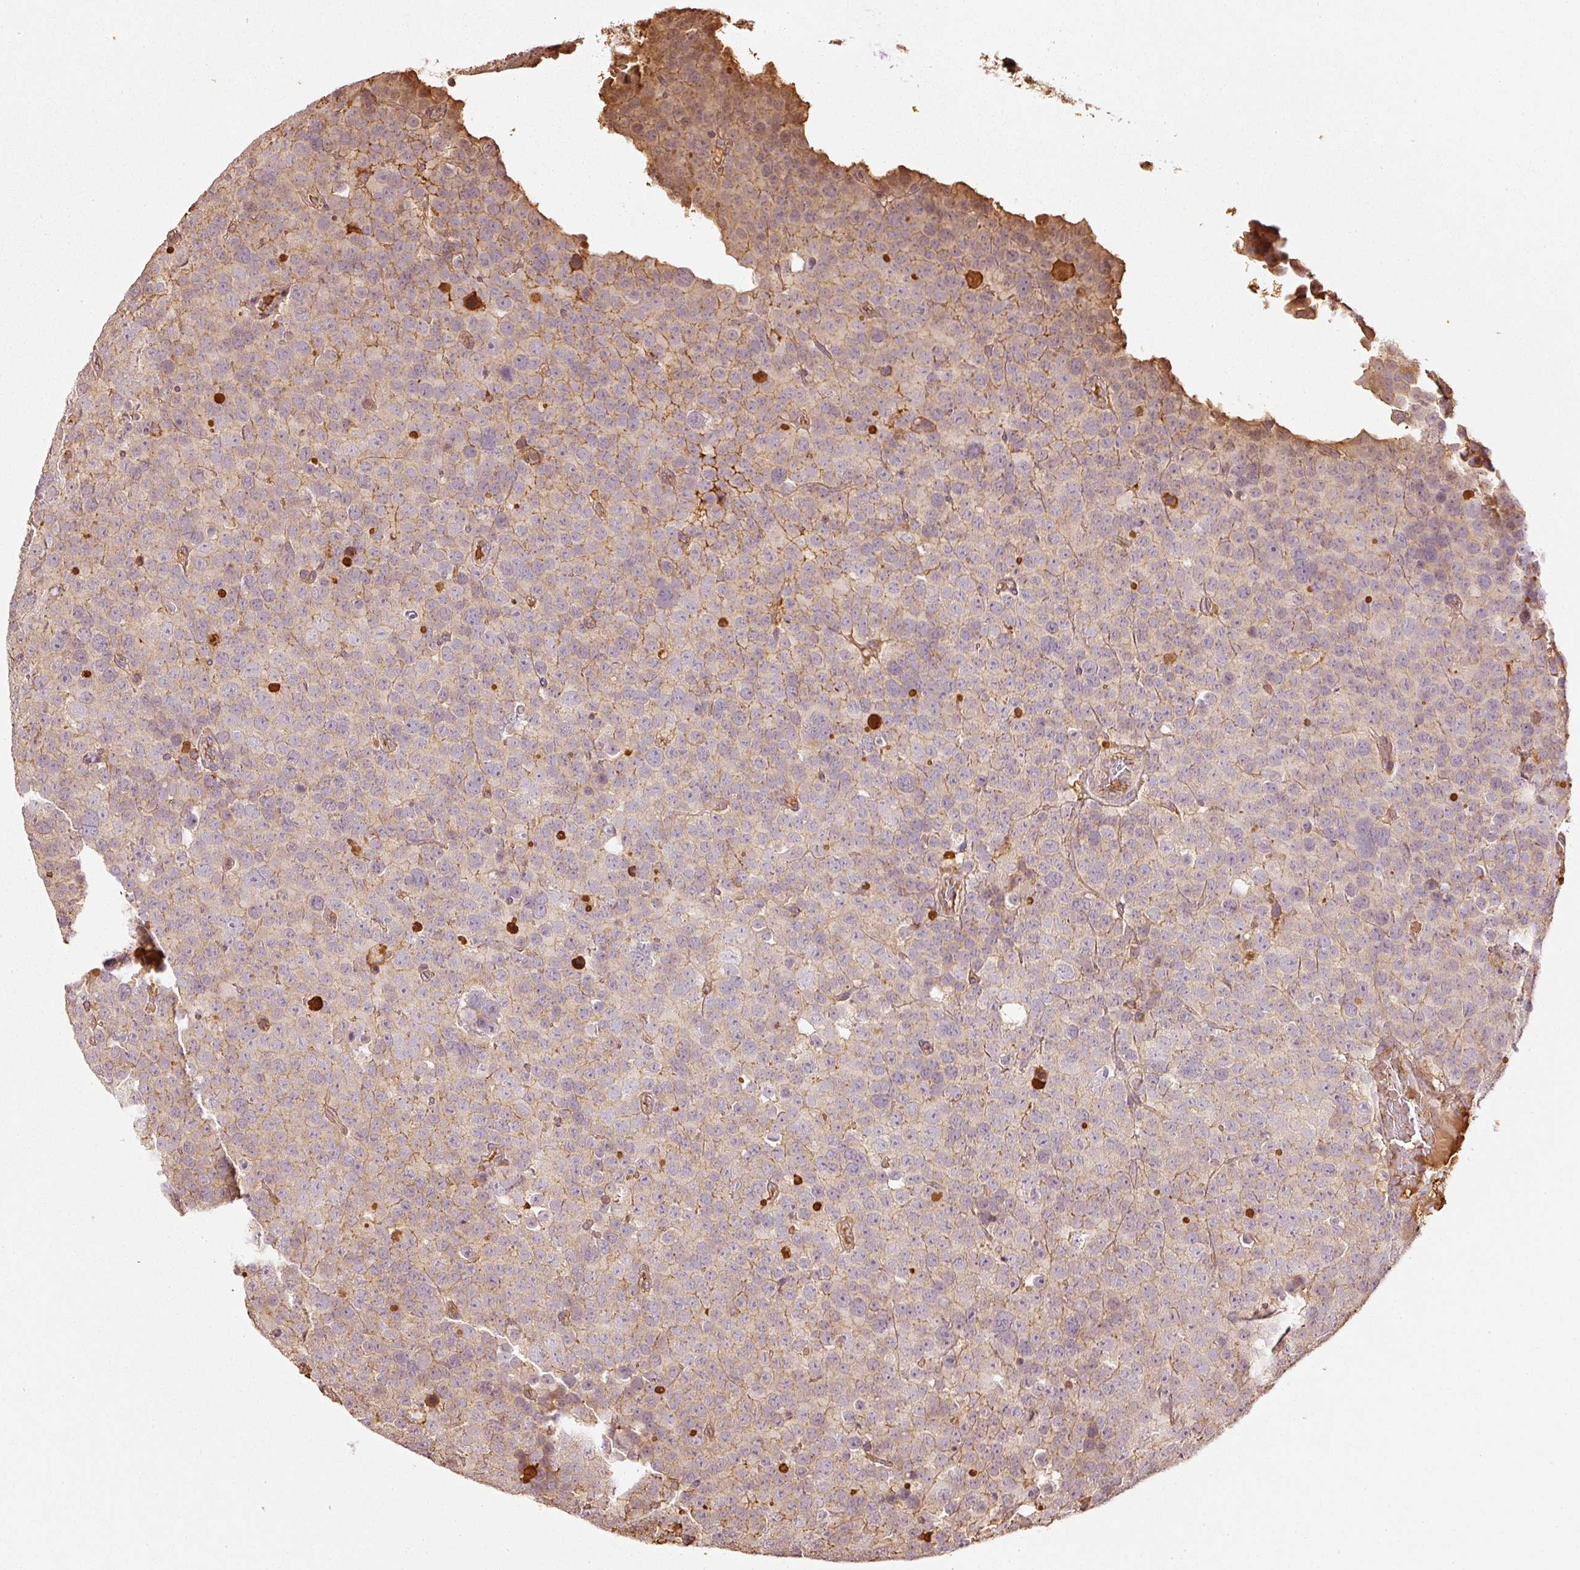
{"staining": {"intensity": "weak", "quantity": ">75%", "location": "cytoplasmic/membranous"}, "tissue": "testis cancer", "cell_type": "Tumor cells", "image_type": "cancer", "snomed": [{"axis": "morphology", "description": "Seminoma, NOS"}, {"axis": "topography", "description": "Testis"}], "caption": "Human testis cancer (seminoma) stained with a protein marker displays weak staining in tumor cells.", "gene": "EVL", "patient": {"sex": "male", "age": 71}}